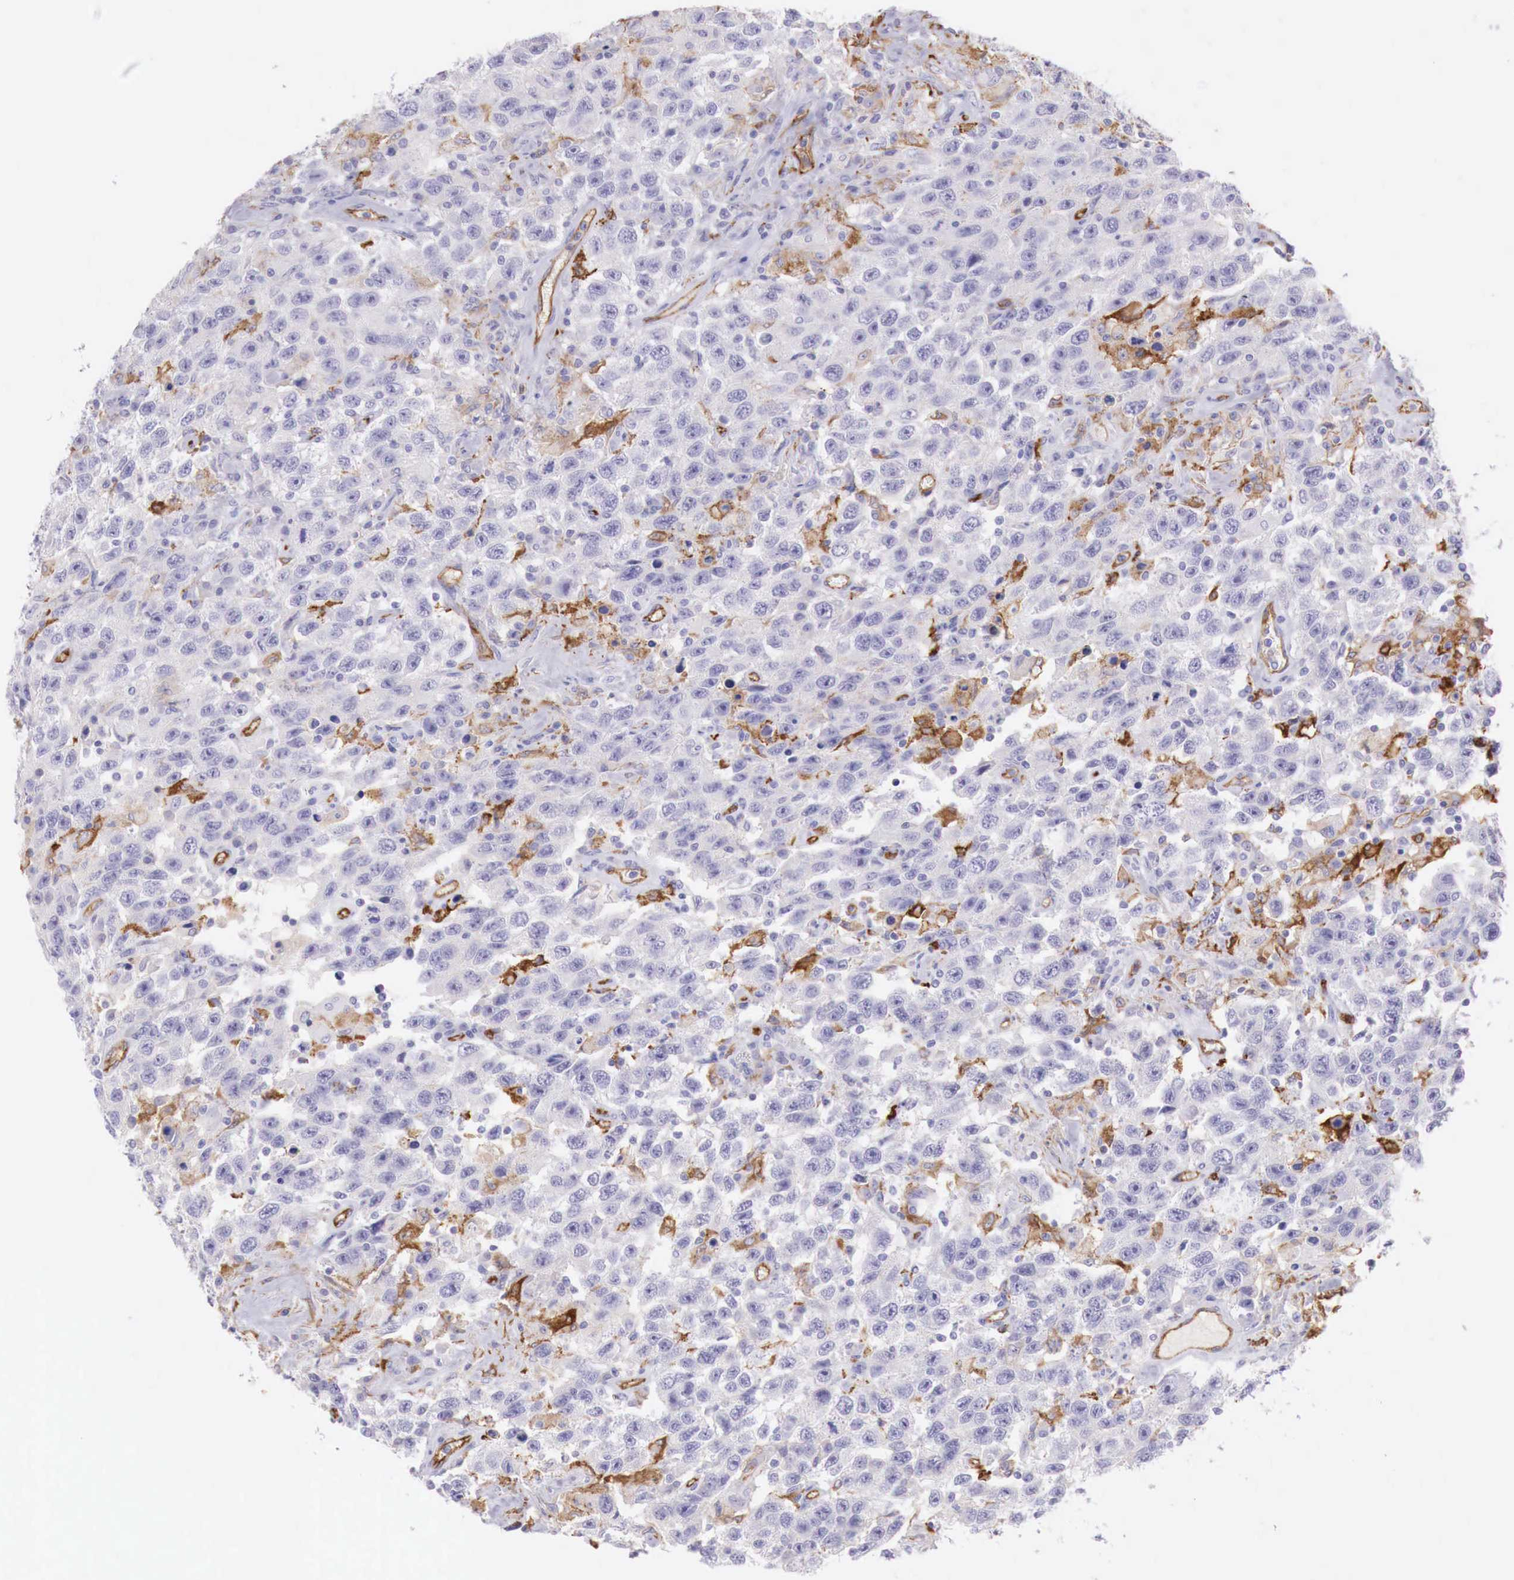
{"staining": {"intensity": "negative", "quantity": "none", "location": "none"}, "tissue": "testis cancer", "cell_type": "Tumor cells", "image_type": "cancer", "snomed": [{"axis": "morphology", "description": "Seminoma, NOS"}, {"axis": "topography", "description": "Testis"}], "caption": "IHC of human testis seminoma displays no staining in tumor cells.", "gene": "MSR1", "patient": {"sex": "male", "age": 41}}